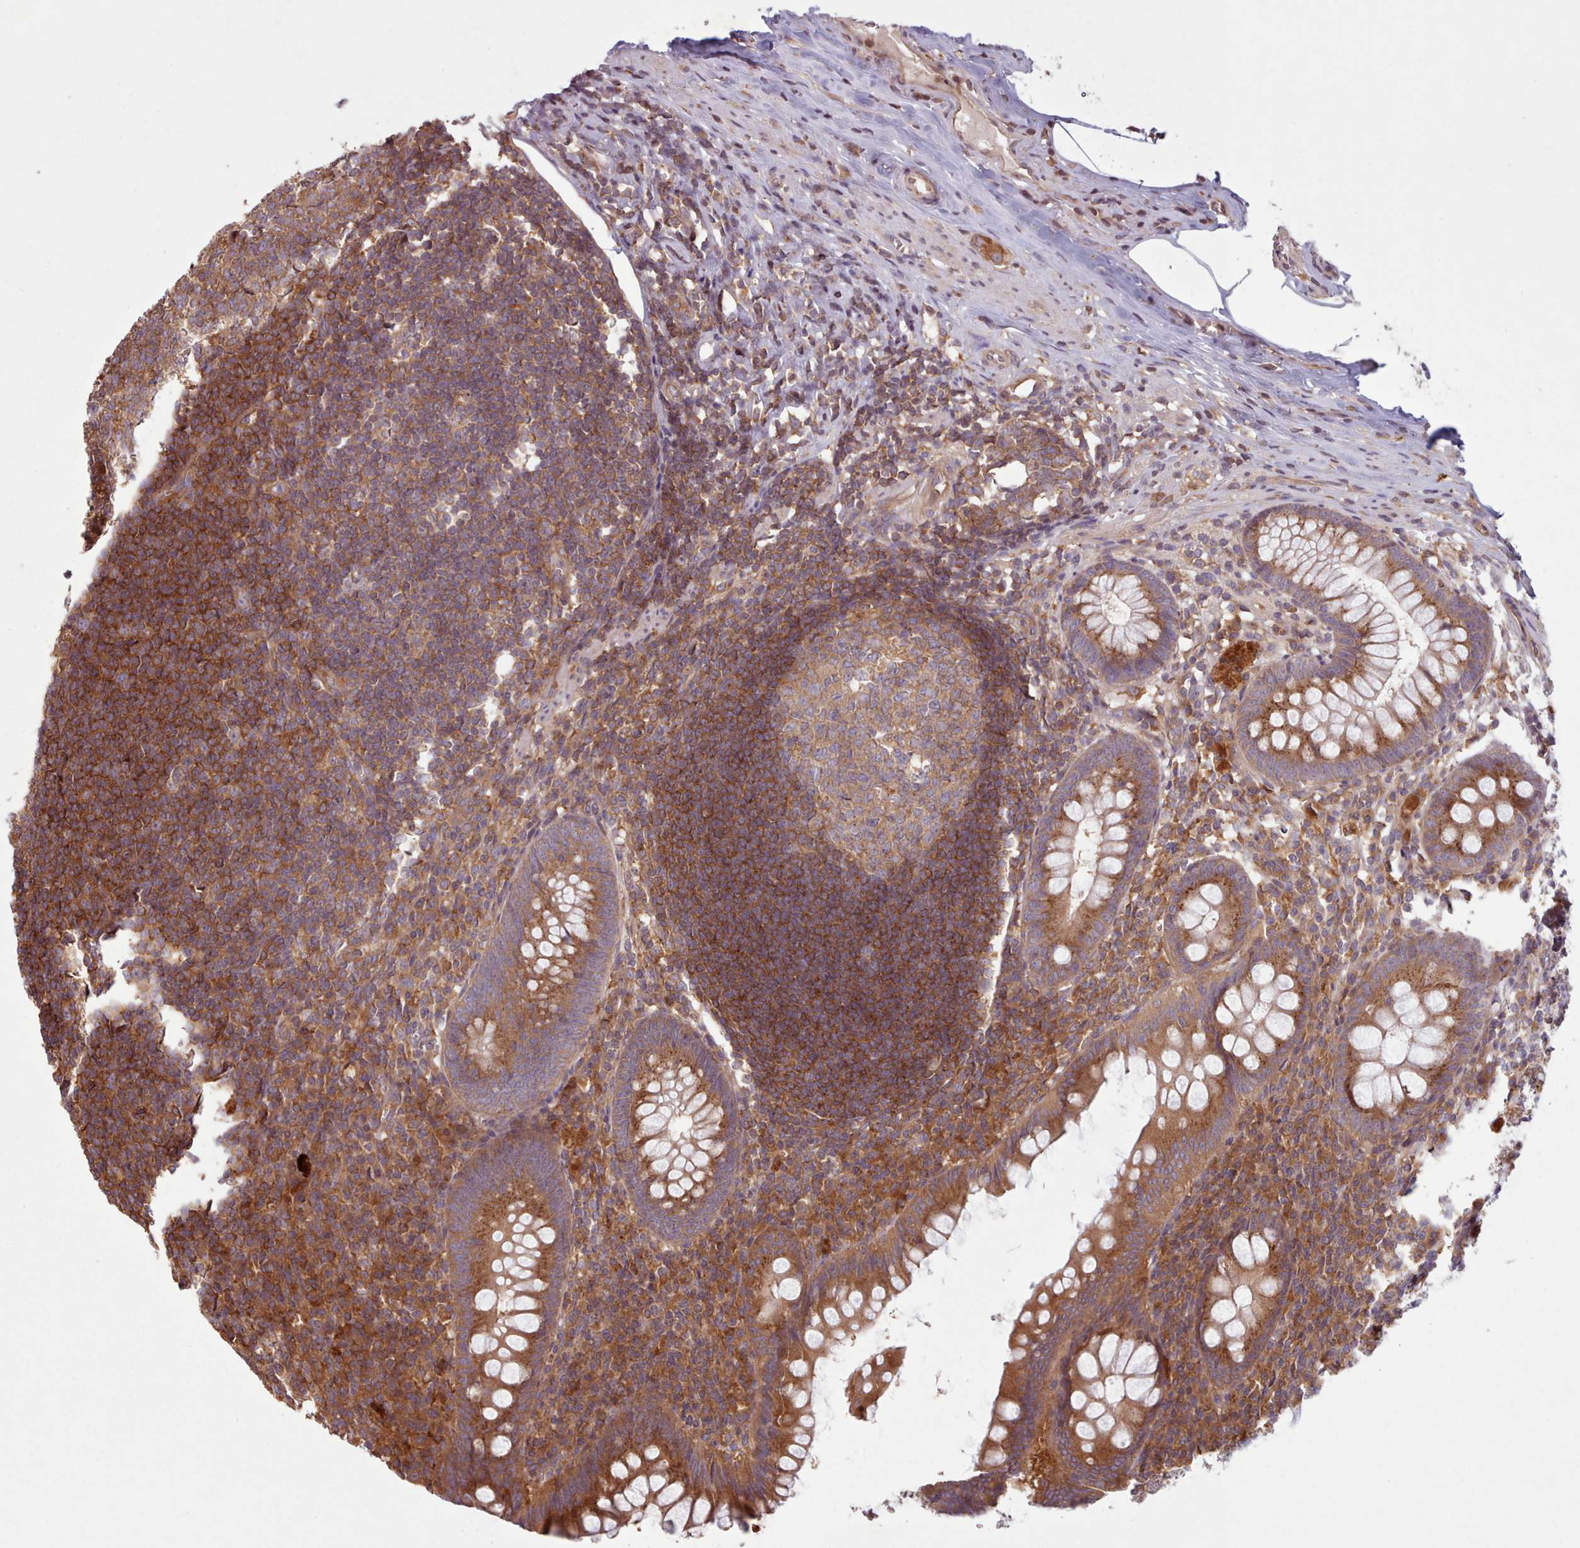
{"staining": {"intensity": "moderate", "quantity": ">75%", "location": "cytoplasmic/membranous"}, "tissue": "appendix", "cell_type": "Glandular cells", "image_type": "normal", "snomed": [{"axis": "morphology", "description": "Normal tissue, NOS"}, {"axis": "topography", "description": "Appendix"}], "caption": "Brown immunohistochemical staining in normal appendix shows moderate cytoplasmic/membranous expression in about >75% of glandular cells.", "gene": "WASHC2A", "patient": {"sex": "male", "age": 56}}